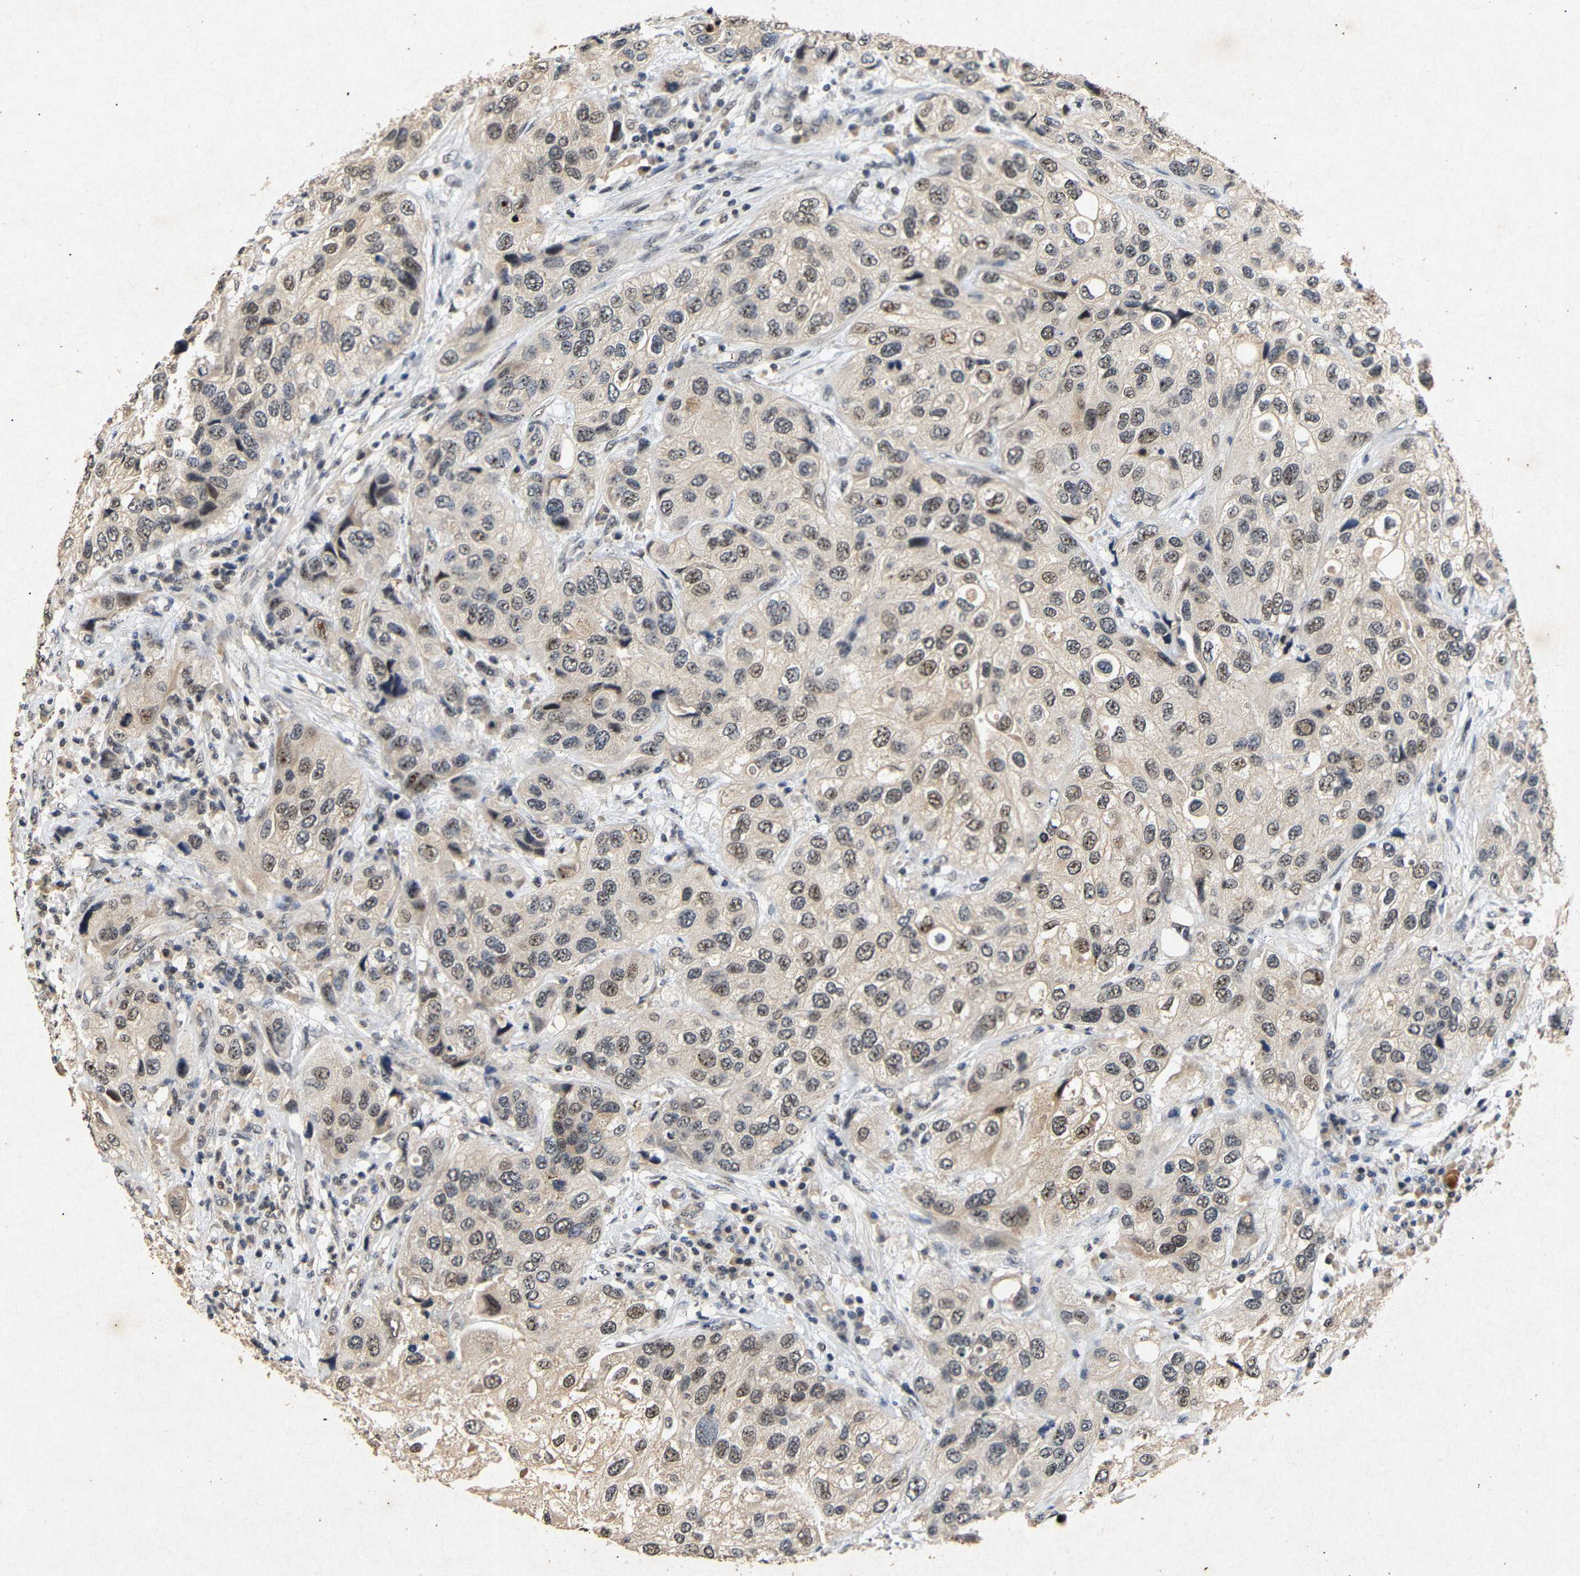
{"staining": {"intensity": "moderate", "quantity": "25%-75%", "location": "nuclear"}, "tissue": "urothelial cancer", "cell_type": "Tumor cells", "image_type": "cancer", "snomed": [{"axis": "morphology", "description": "Urothelial carcinoma, High grade"}, {"axis": "topography", "description": "Urinary bladder"}], "caption": "An image showing moderate nuclear staining in approximately 25%-75% of tumor cells in urothelial cancer, as visualized by brown immunohistochemical staining.", "gene": "PARN", "patient": {"sex": "female", "age": 64}}